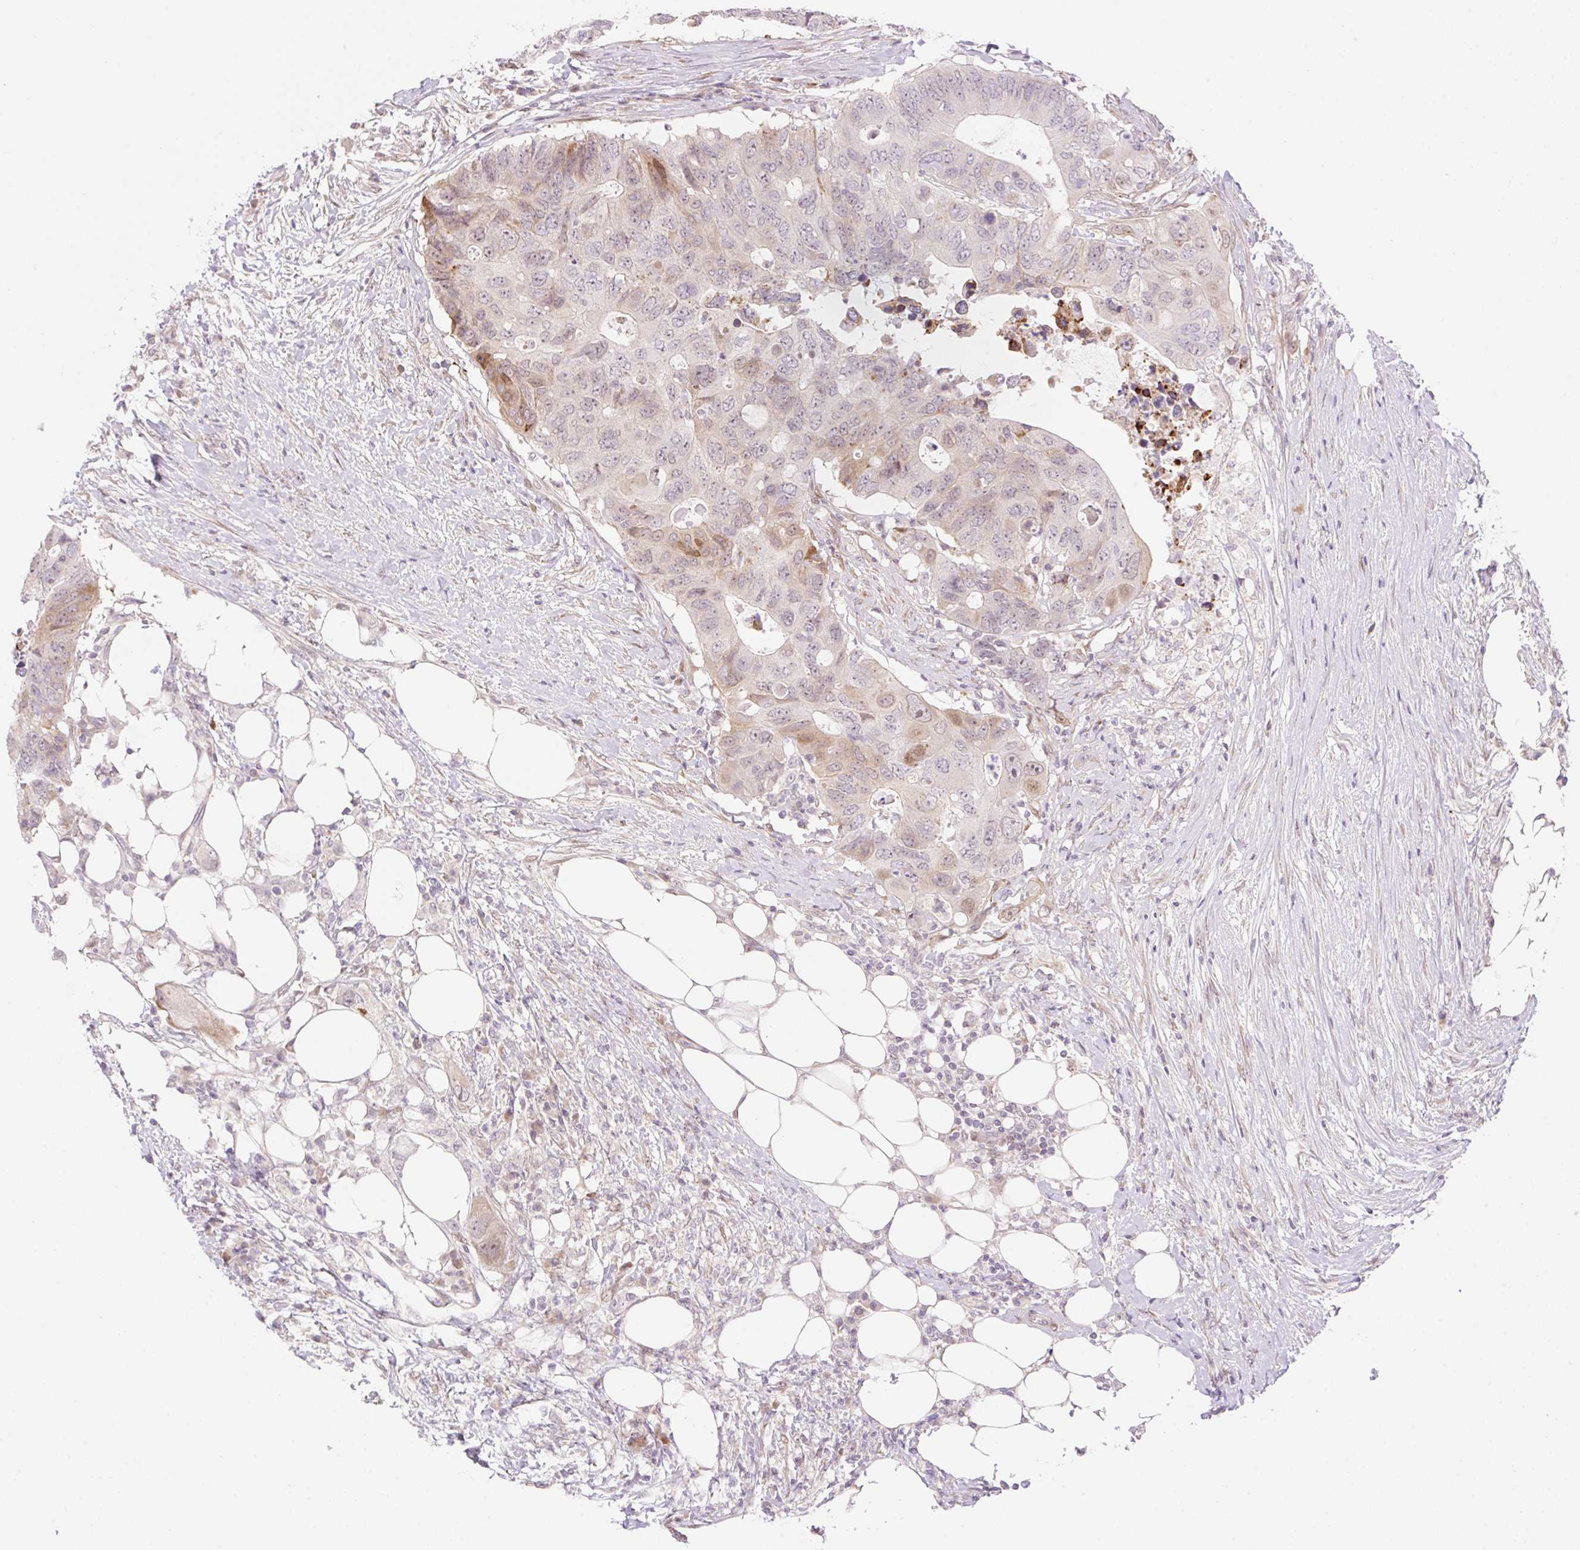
{"staining": {"intensity": "moderate", "quantity": "<25%", "location": "cytoplasmic/membranous,nuclear"}, "tissue": "colorectal cancer", "cell_type": "Tumor cells", "image_type": "cancer", "snomed": [{"axis": "morphology", "description": "Adenocarcinoma, NOS"}, {"axis": "topography", "description": "Colon"}], "caption": "Tumor cells display low levels of moderate cytoplasmic/membranous and nuclear expression in approximately <25% of cells in human adenocarcinoma (colorectal).", "gene": "ZFP41", "patient": {"sex": "male", "age": 71}}